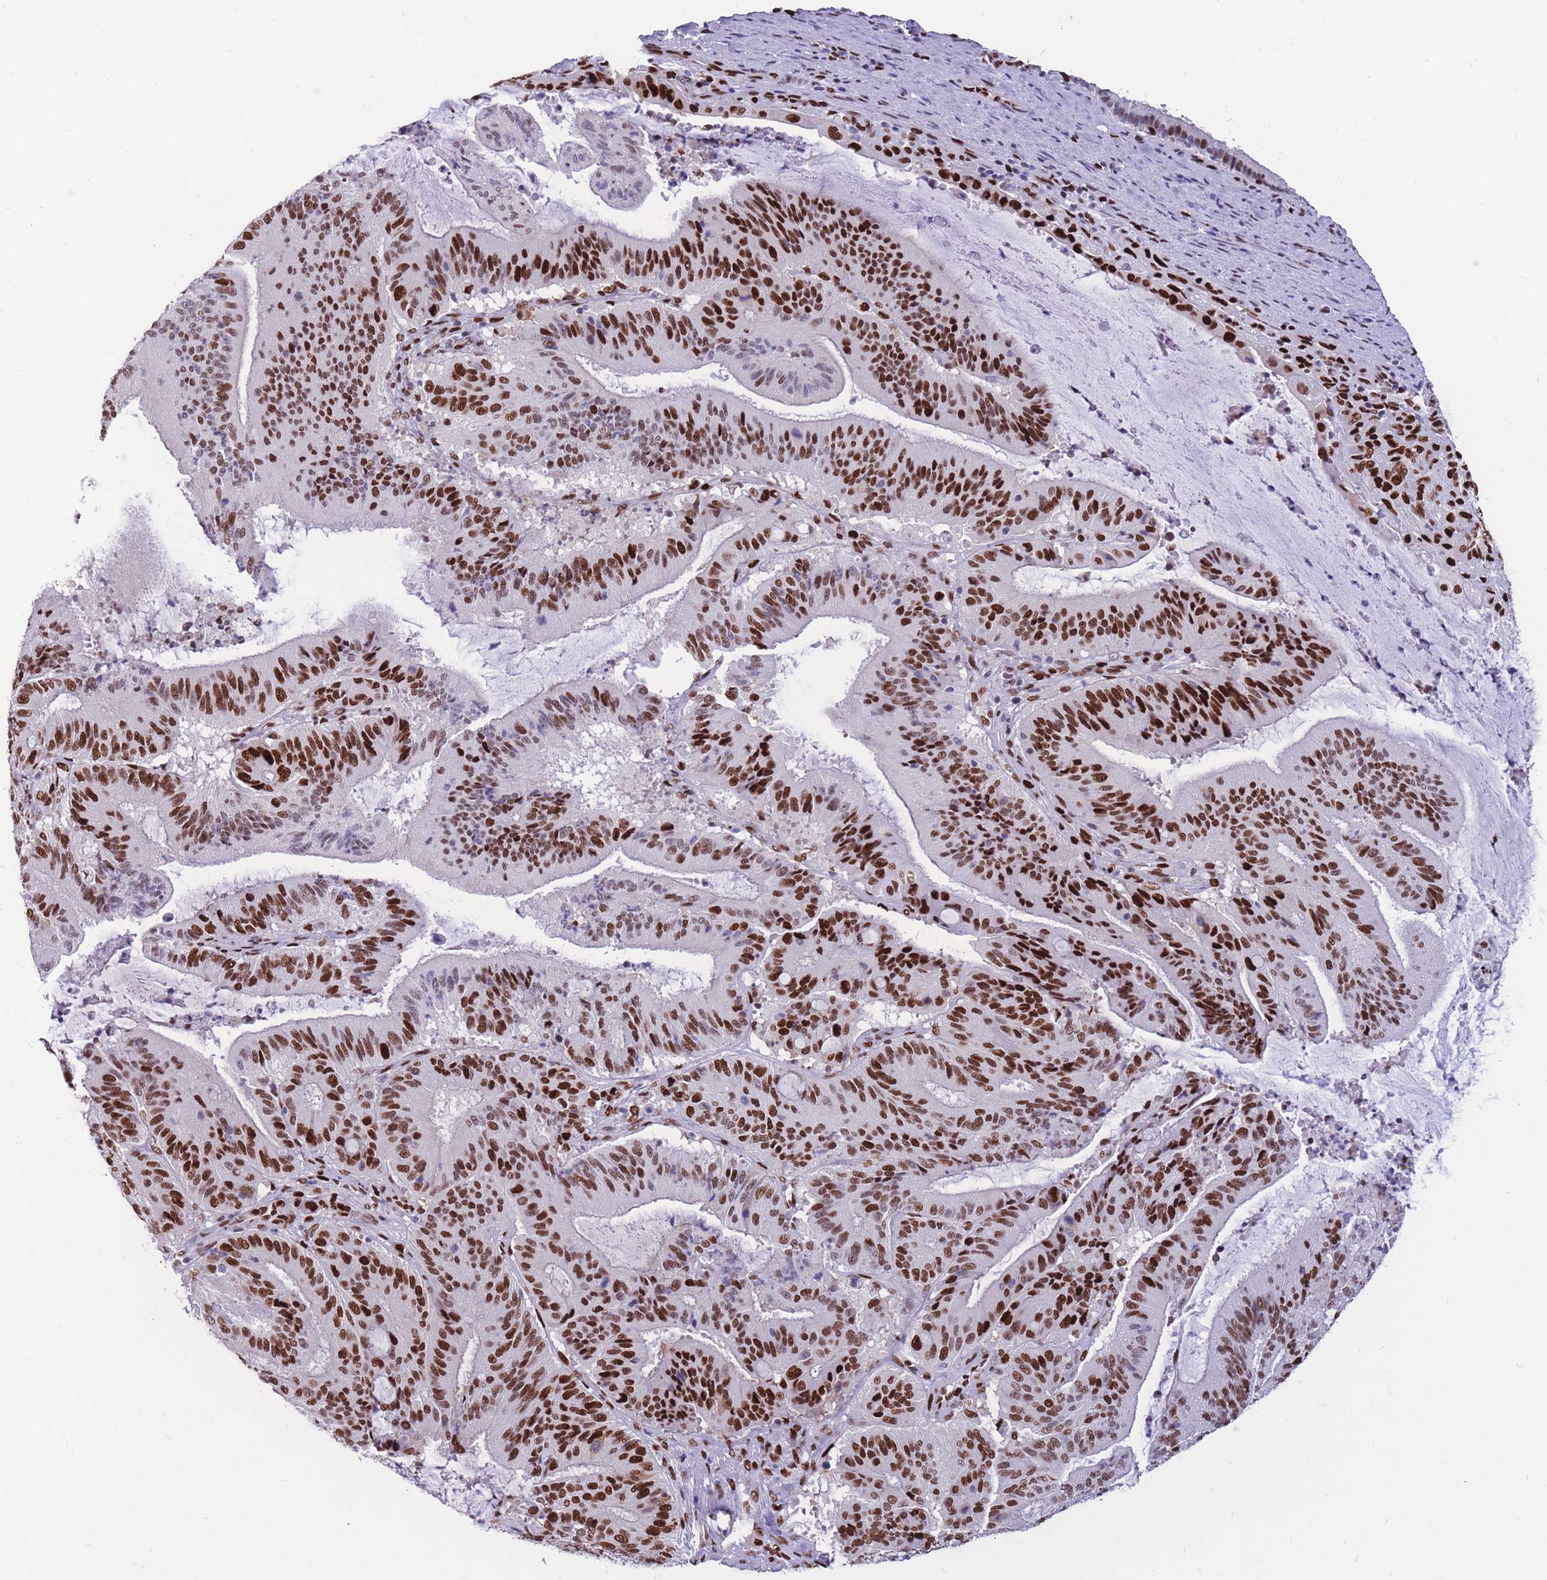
{"staining": {"intensity": "strong", "quantity": ">75%", "location": "nuclear"}, "tissue": "liver cancer", "cell_type": "Tumor cells", "image_type": "cancer", "snomed": [{"axis": "morphology", "description": "Normal tissue, NOS"}, {"axis": "morphology", "description": "Cholangiocarcinoma"}, {"axis": "topography", "description": "Liver"}, {"axis": "topography", "description": "Peripheral nerve tissue"}], "caption": "Protein positivity by IHC reveals strong nuclear expression in approximately >75% of tumor cells in liver cholangiocarcinoma. The staining was performed using DAB (3,3'-diaminobenzidine), with brown indicating positive protein expression. Nuclei are stained blue with hematoxylin.", "gene": "NASP", "patient": {"sex": "female", "age": 73}}